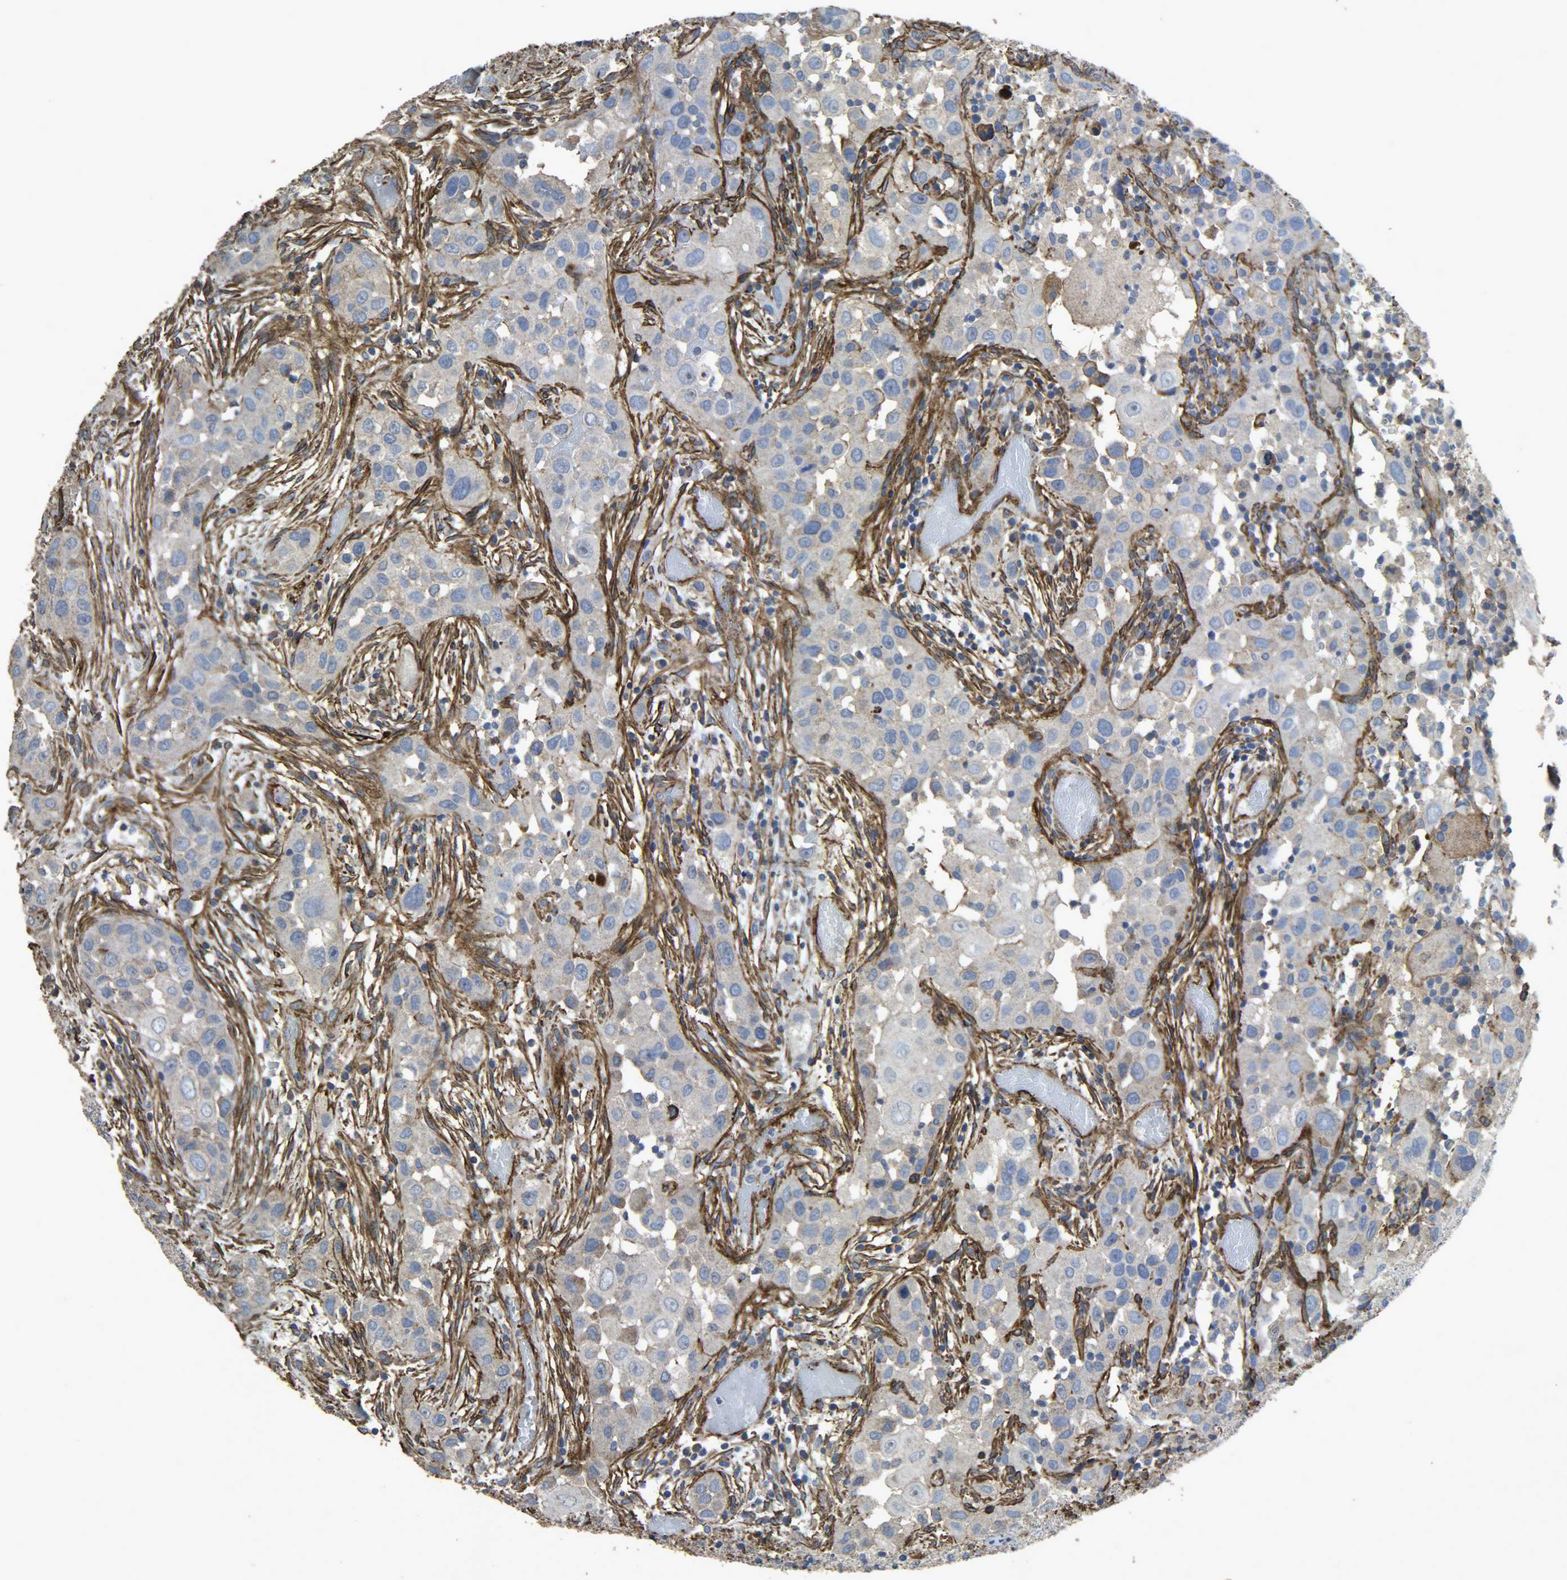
{"staining": {"intensity": "weak", "quantity": "25%-75%", "location": "cytoplasmic/membranous"}, "tissue": "head and neck cancer", "cell_type": "Tumor cells", "image_type": "cancer", "snomed": [{"axis": "morphology", "description": "Carcinoma, NOS"}, {"axis": "topography", "description": "Head-Neck"}], "caption": "A brown stain shows weak cytoplasmic/membranous expression of a protein in carcinoma (head and neck) tumor cells.", "gene": "TPM4", "patient": {"sex": "male", "age": 87}}